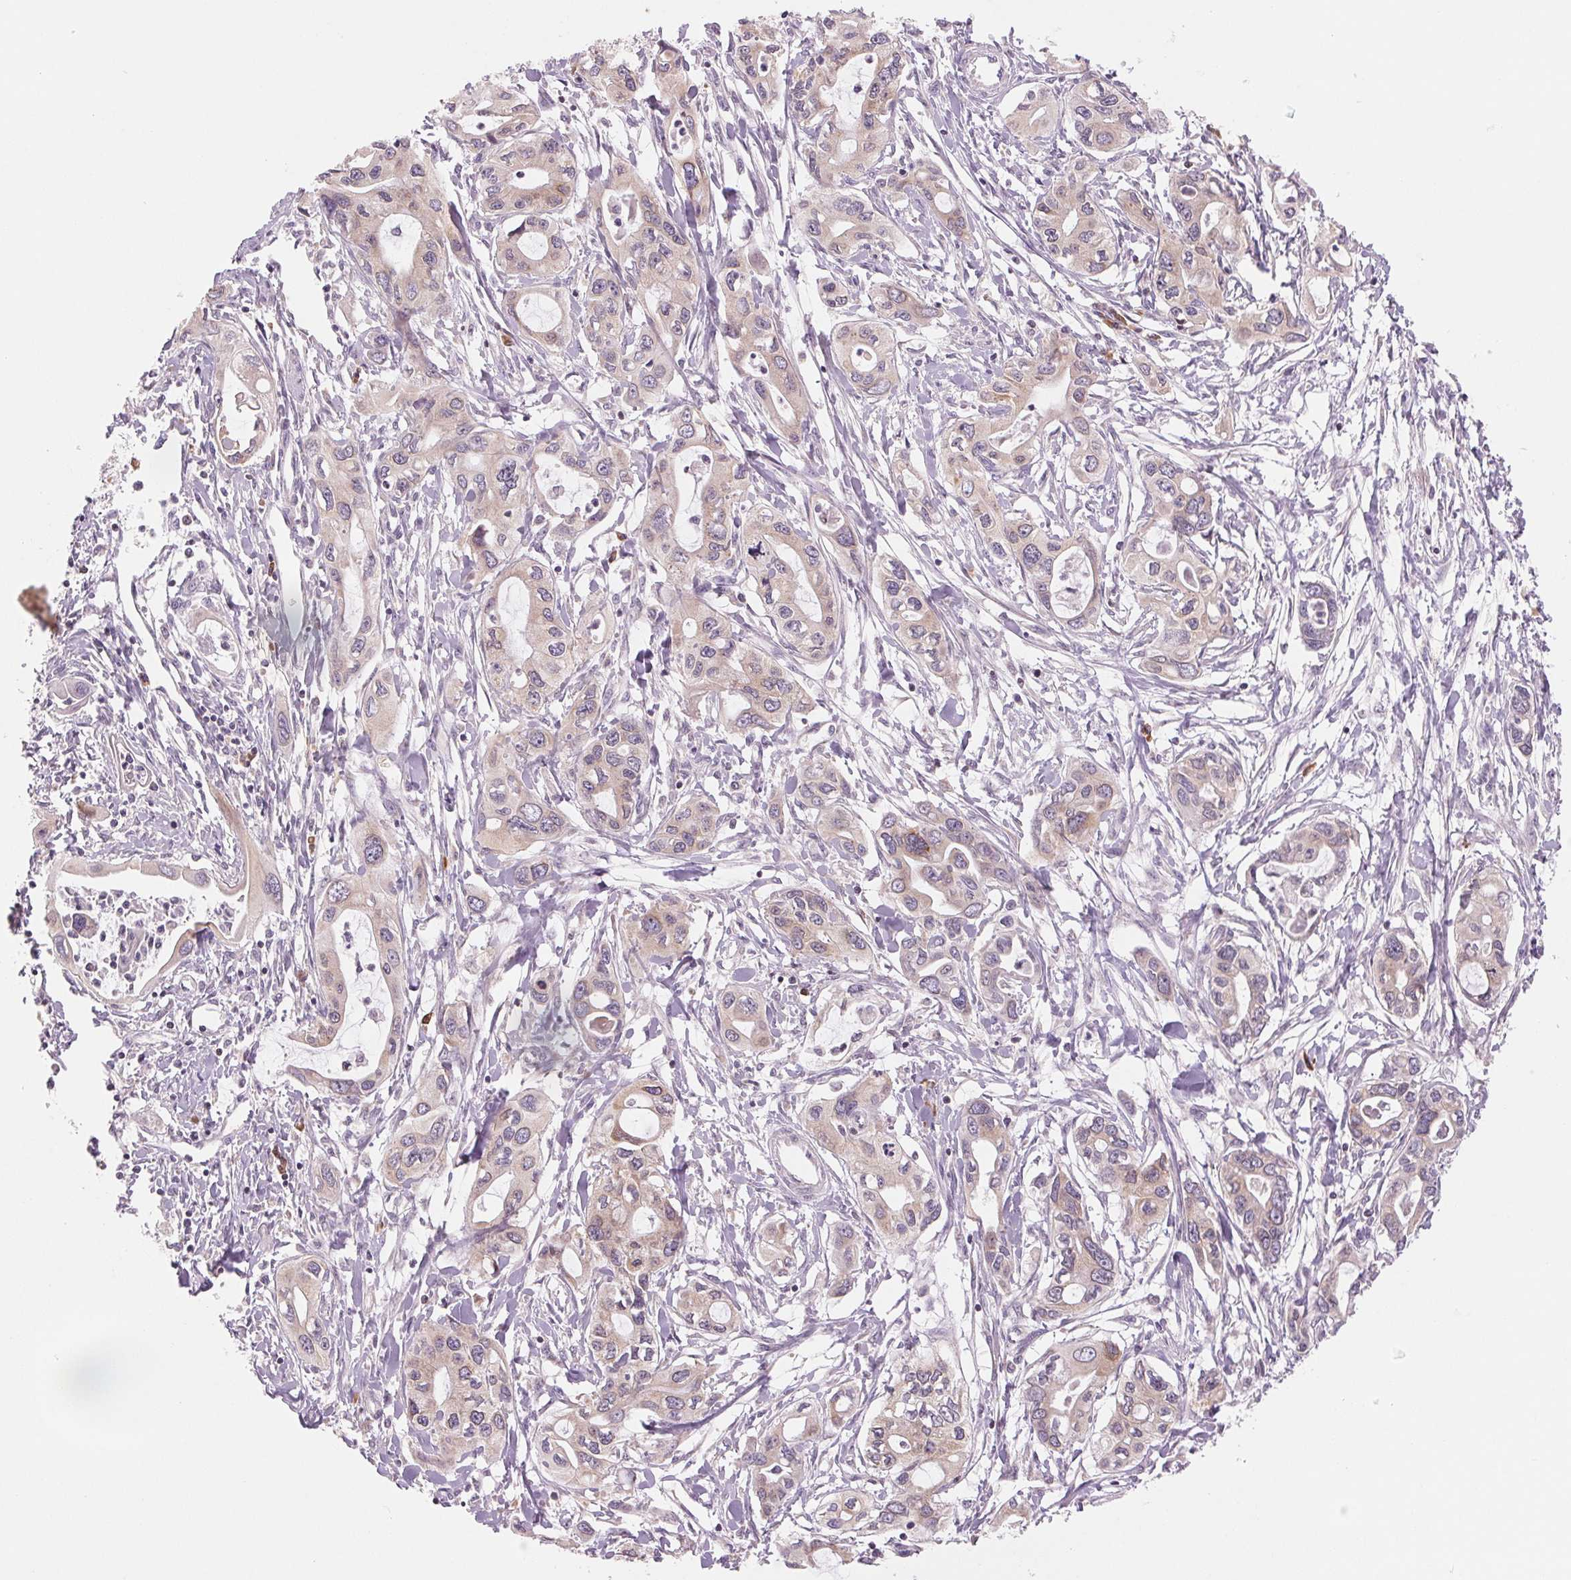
{"staining": {"intensity": "weak", "quantity": "25%-75%", "location": "cytoplasmic/membranous"}, "tissue": "pancreatic cancer", "cell_type": "Tumor cells", "image_type": "cancer", "snomed": [{"axis": "morphology", "description": "Adenocarcinoma, NOS"}, {"axis": "topography", "description": "Pancreas"}], "caption": "About 25%-75% of tumor cells in human pancreatic cancer (adenocarcinoma) display weak cytoplasmic/membranous protein staining as visualized by brown immunohistochemical staining.", "gene": "TECR", "patient": {"sex": "male", "age": 60}}